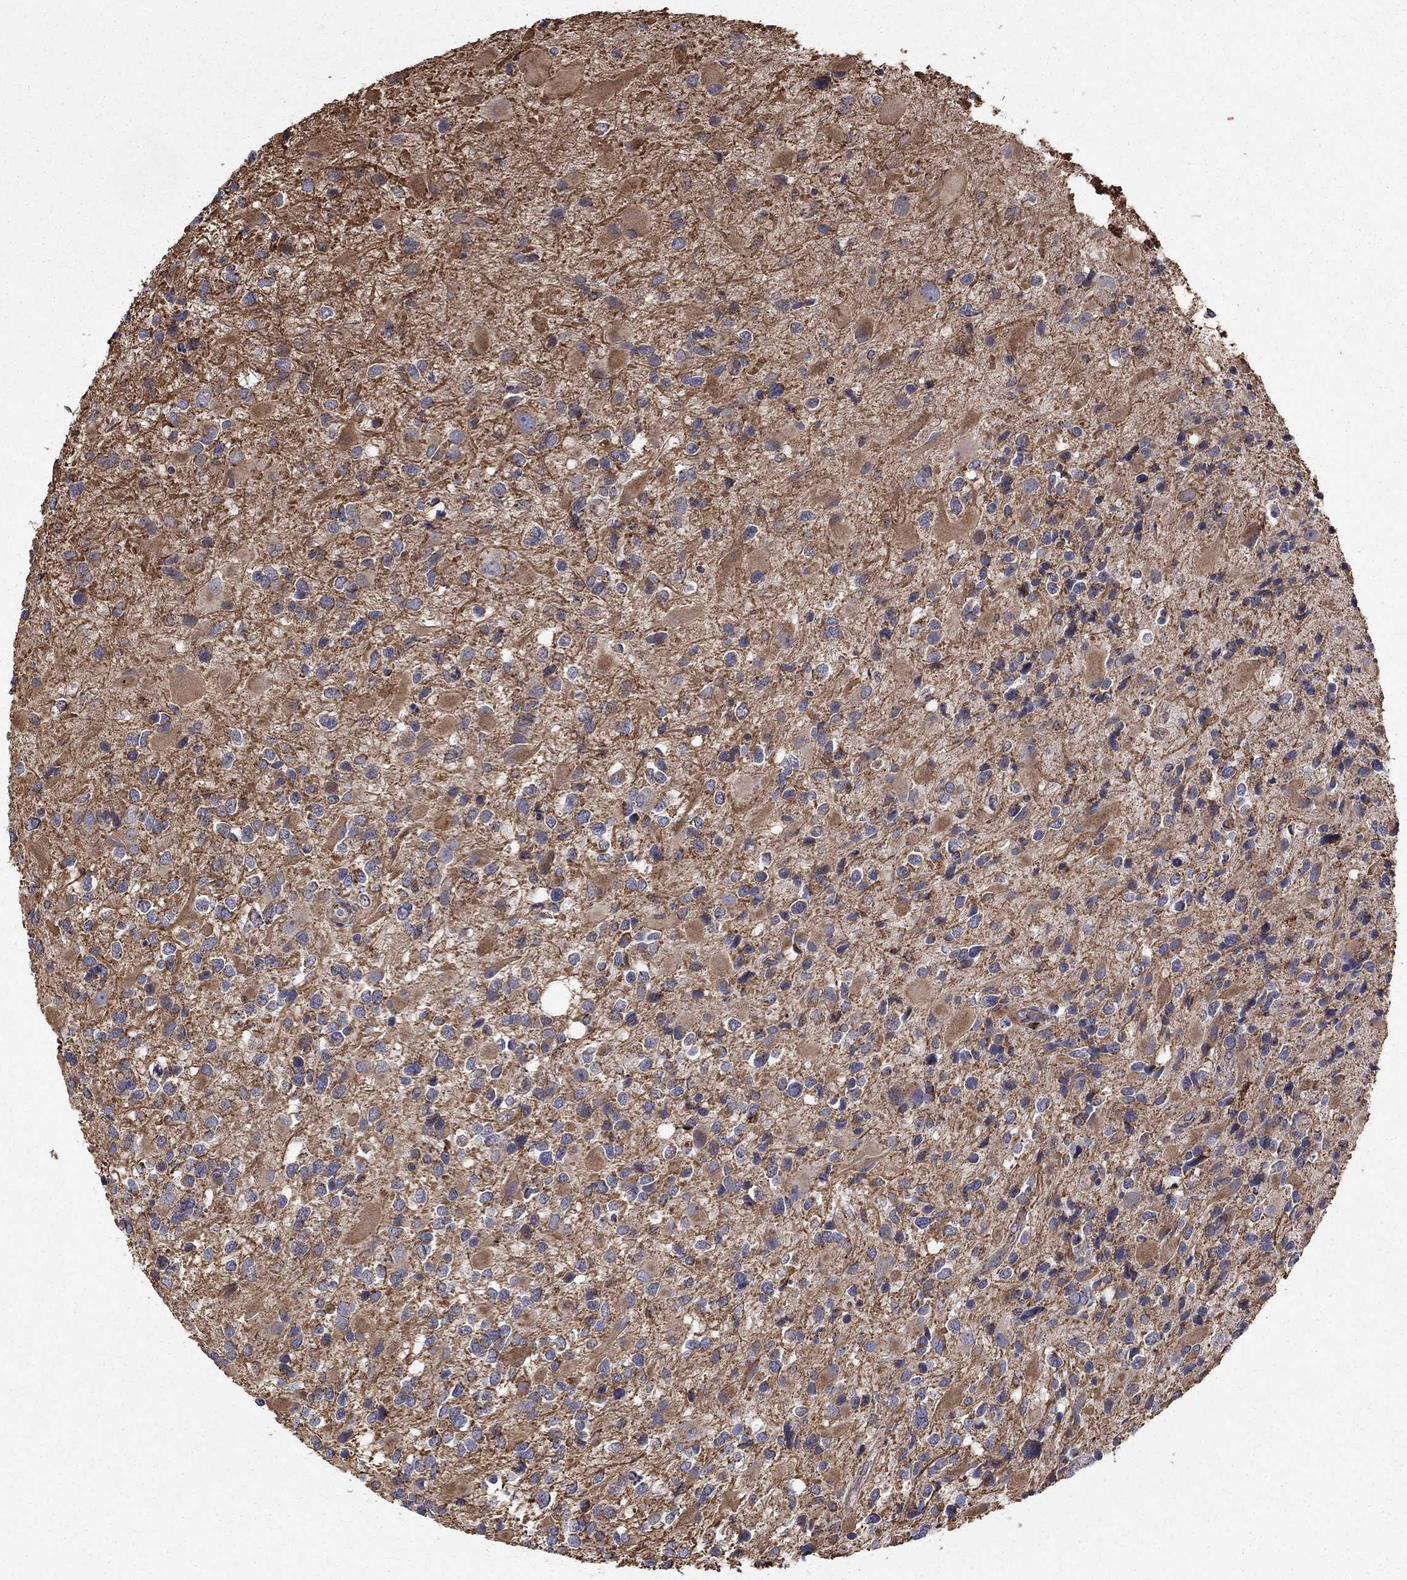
{"staining": {"intensity": "moderate", "quantity": "<25%", "location": "cytoplasmic/membranous"}, "tissue": "glioma", "cell_type": "Tumor cells", "image_type": "cancer", "snomed": [{"axis": "morphology", "description": "Glioma, malignant, Low grade"}, {"axis": "topography", "description": "Brain"}], "caption": "Malignant glioma (low-grade) stained for a protein (brown) exhibits moderate cytoplasmic/membranous positive expression in approximately <25% of tumor cells.", "gene": "NDUFS8", "patient": {"sex": "female", "age": 32}}